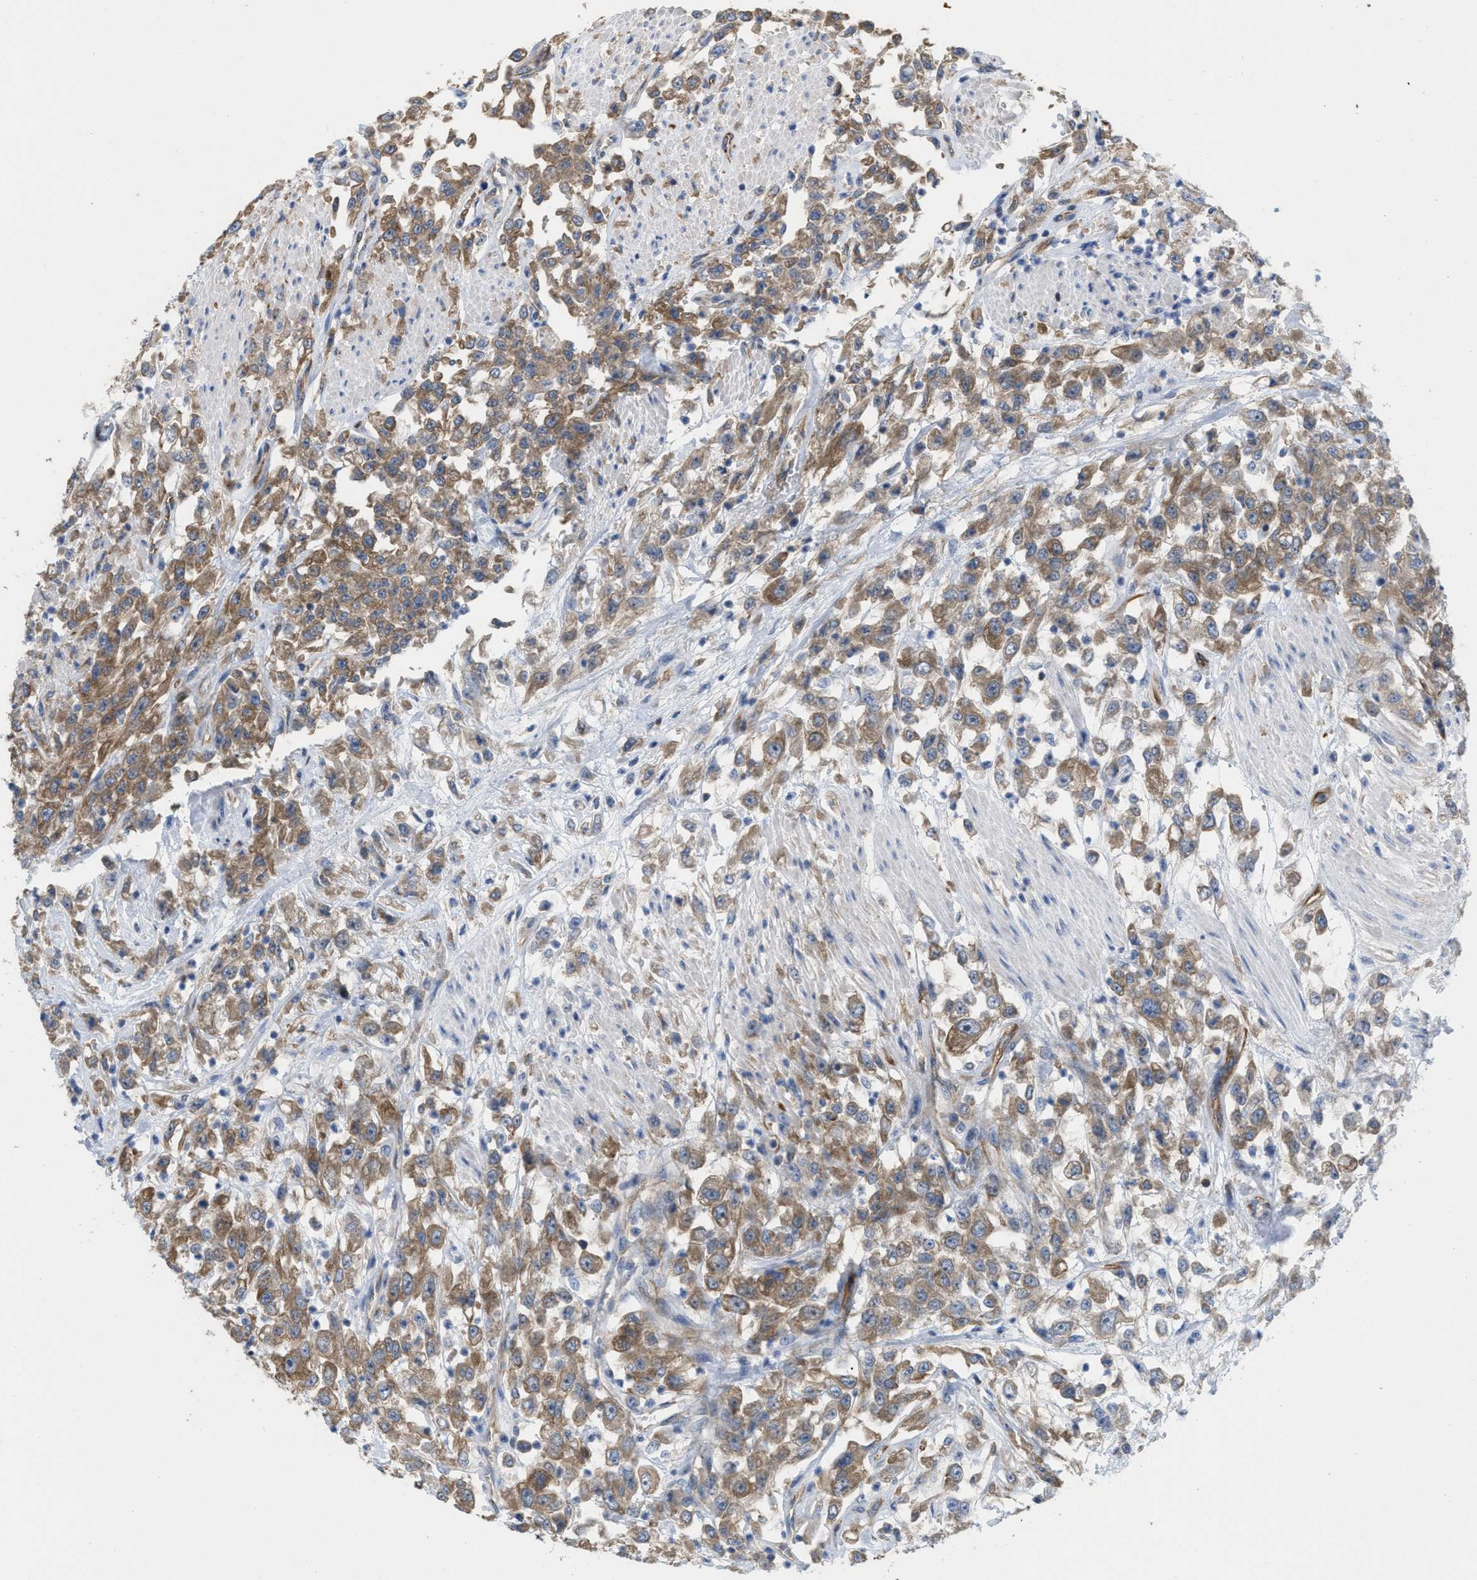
{"staining": {"intensity": "moderate", "quantity": ">75%", "location": "cytoplasmic/membranous"}, "tissue": "urothelial cancer", "cell_type": "Tumor cells", "image_type": "cancer", "snomed": [{"axis": "morphology", "description": "Urothelial carcinoma, High grade"}, {"axis": "topography", "description": "Urinary bladder"}], "caption": "Protein staining demonstrates moderate cytoplasmic/membranous positivity in approximately >75% of tumor cells in urothelial carcinoma (high-grade).", "gene": "UBAP2", "patient": {"sex": "male", "age": 46}}